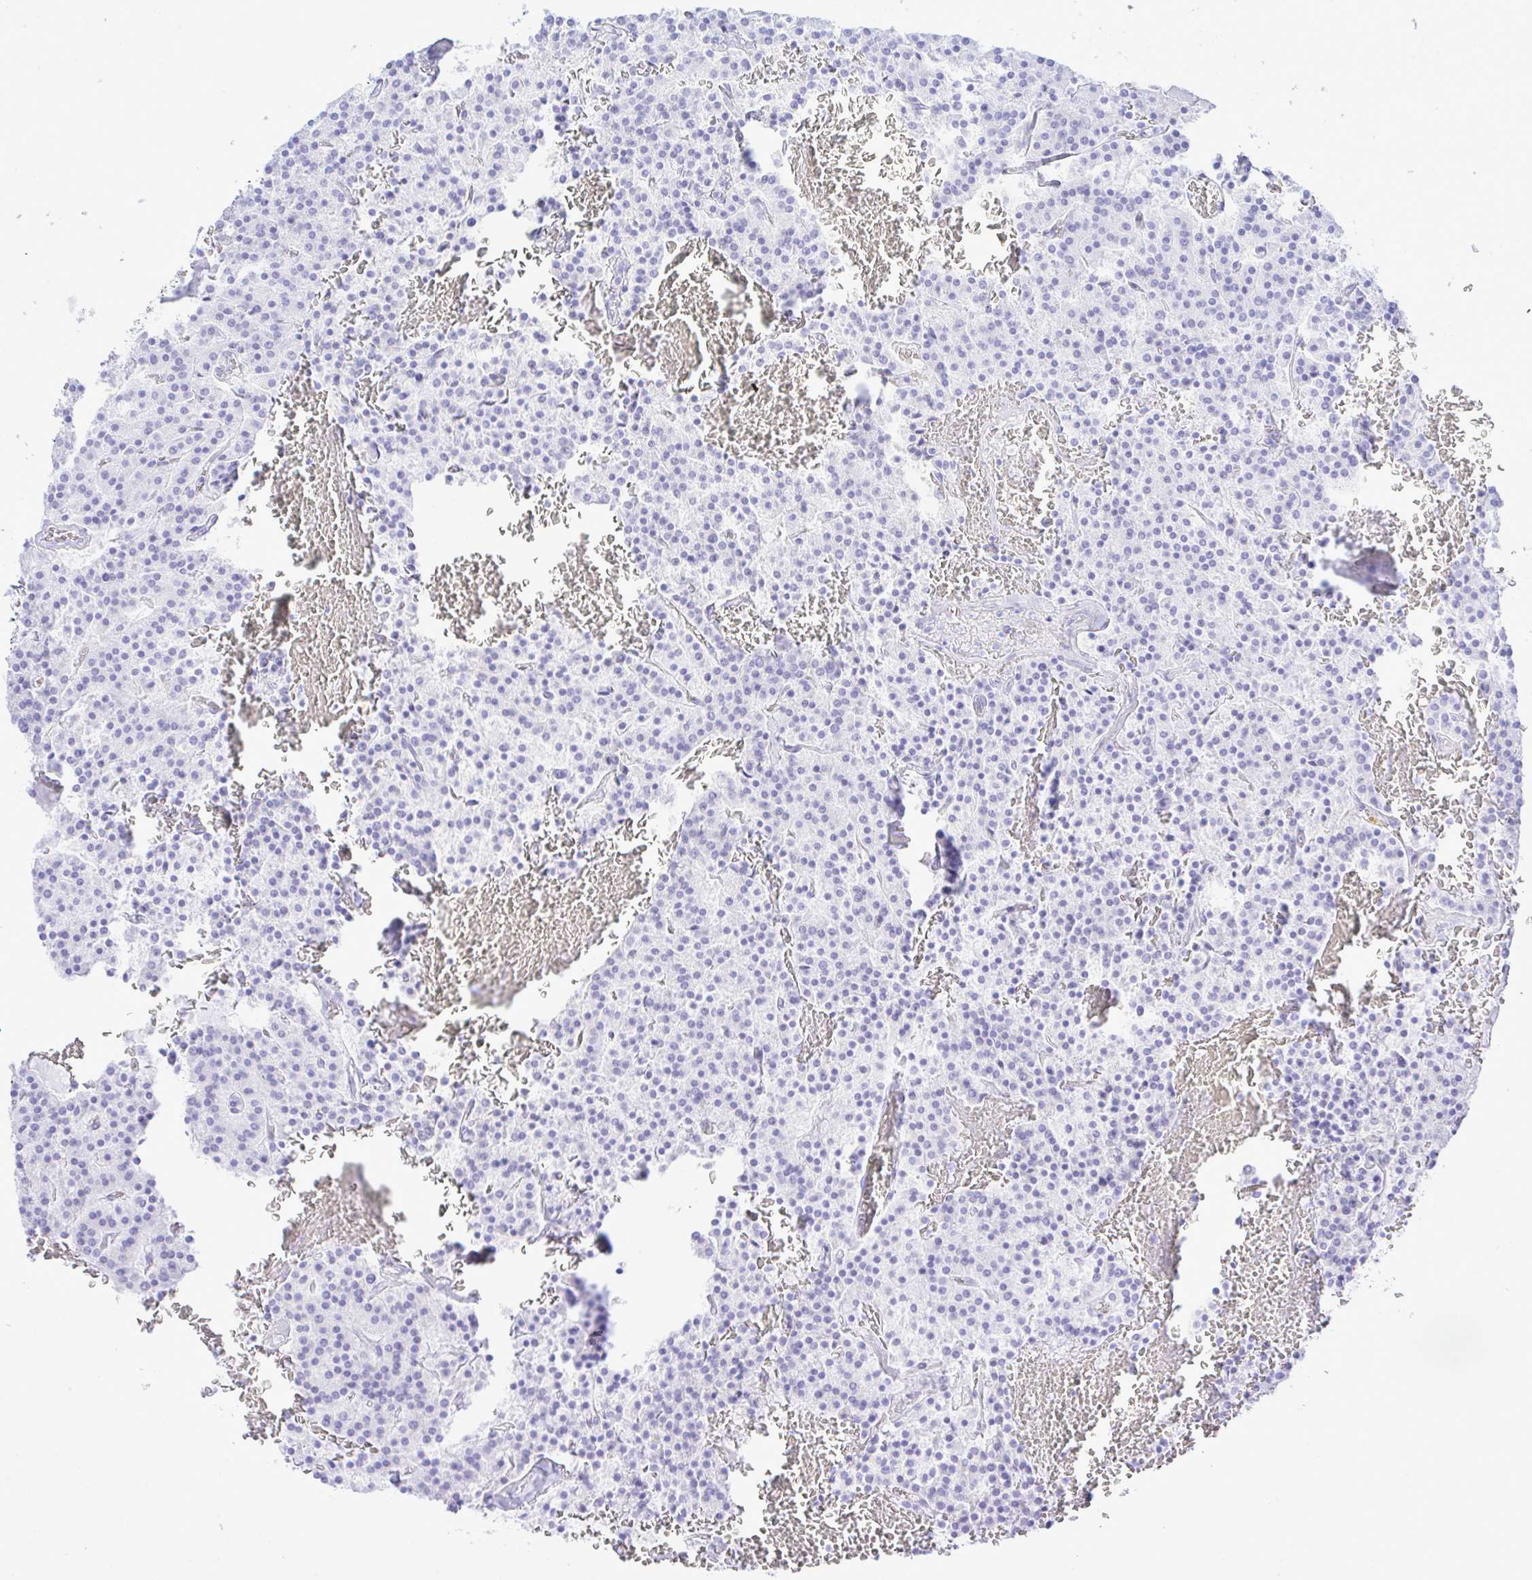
{"staining": {"intensity": "negative", "quantity": "none", "location": "none"}, "tissue": "carcinoid", "cell_type": "Tumor cells", "image_type": "cancer", "snomed": [{"axis": "morphology", "description": "Carcinoid, malignant, NOS"}, {"axis": "topography", "description": "Lung"}], "caption": "DAB (3,3'-diaminobenzidine) immunohistochemical staining of carcinoid (malignant) displays no significant expression in tumor cells.", "gene": "SELENOV", "patient": {"sex": "male", "age": 70}}